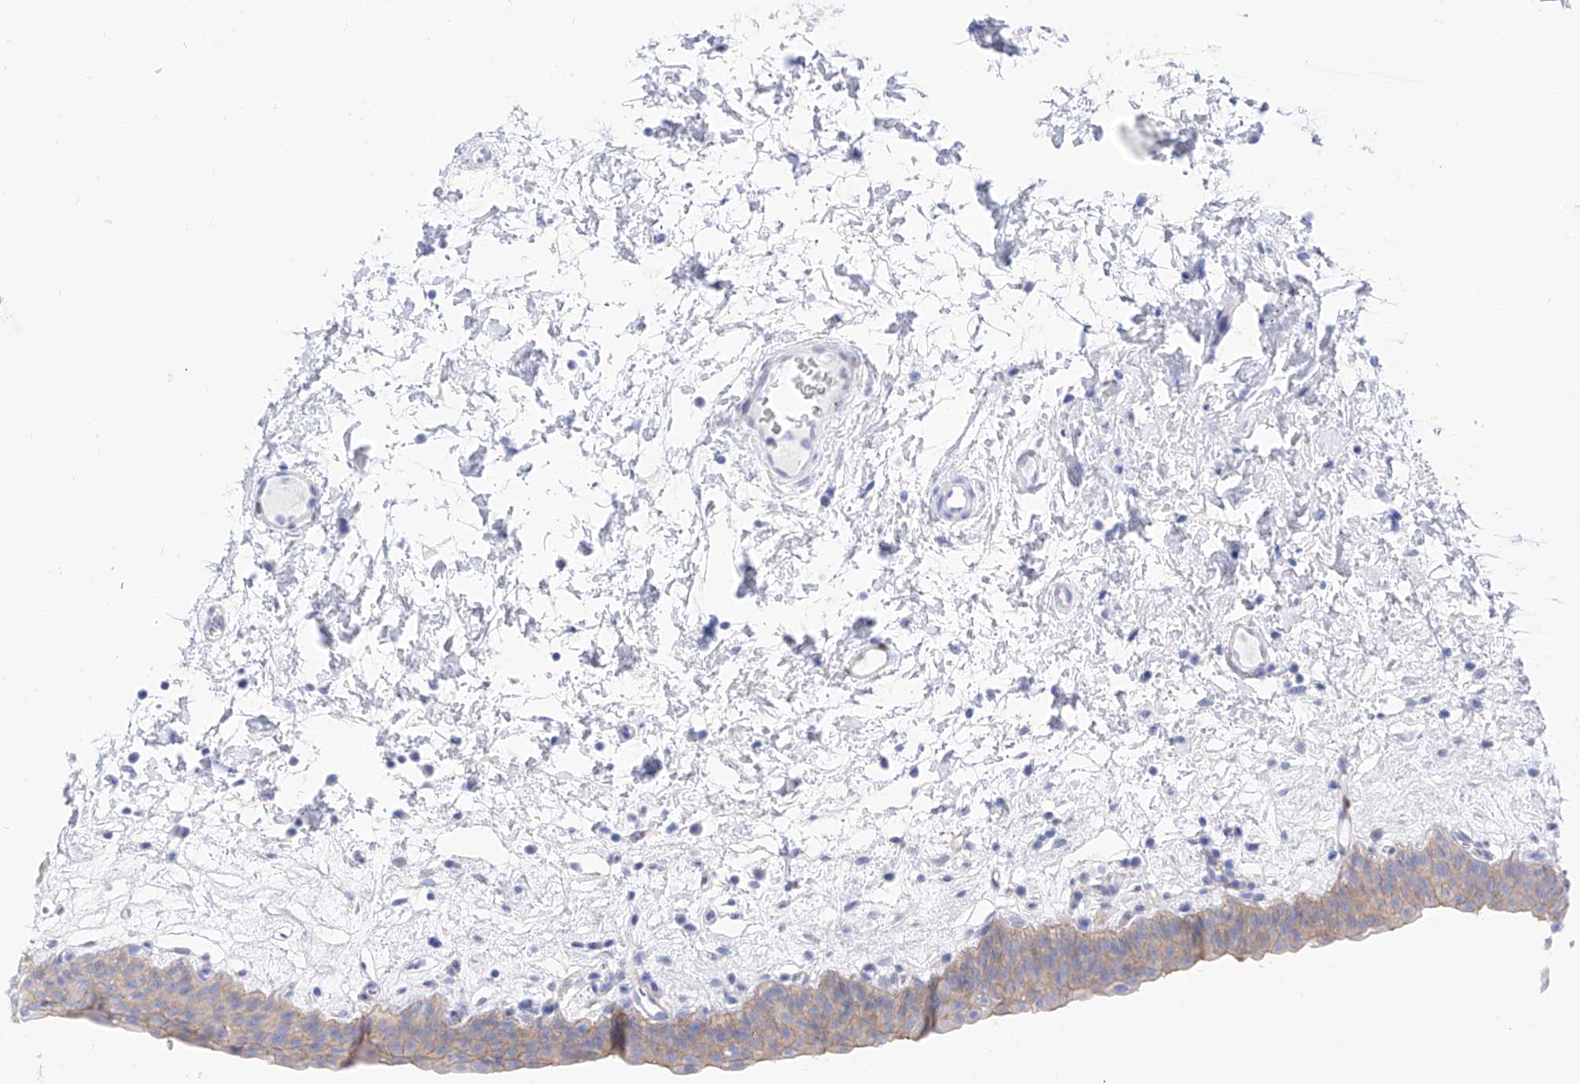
{"staining": {"intensity": "weak", "quantity": "<25%", "location": "cytoplasmic/membranous"}, "tissue": "urinary bladder", "cell_type": "Urothelial cells", "image_type": "normal", "snomed": [{"axis": "morphology", "description": "Normal tissue, NOS"}, {"axis": "topography", "description": "Urinary bladder"}], "caption": "Histopathology image shows no protein staining in urothelial cells of unremarkable urinary bladder.", "gene": "TRPC7", "patient": {"sex": "male", "age": 83}}